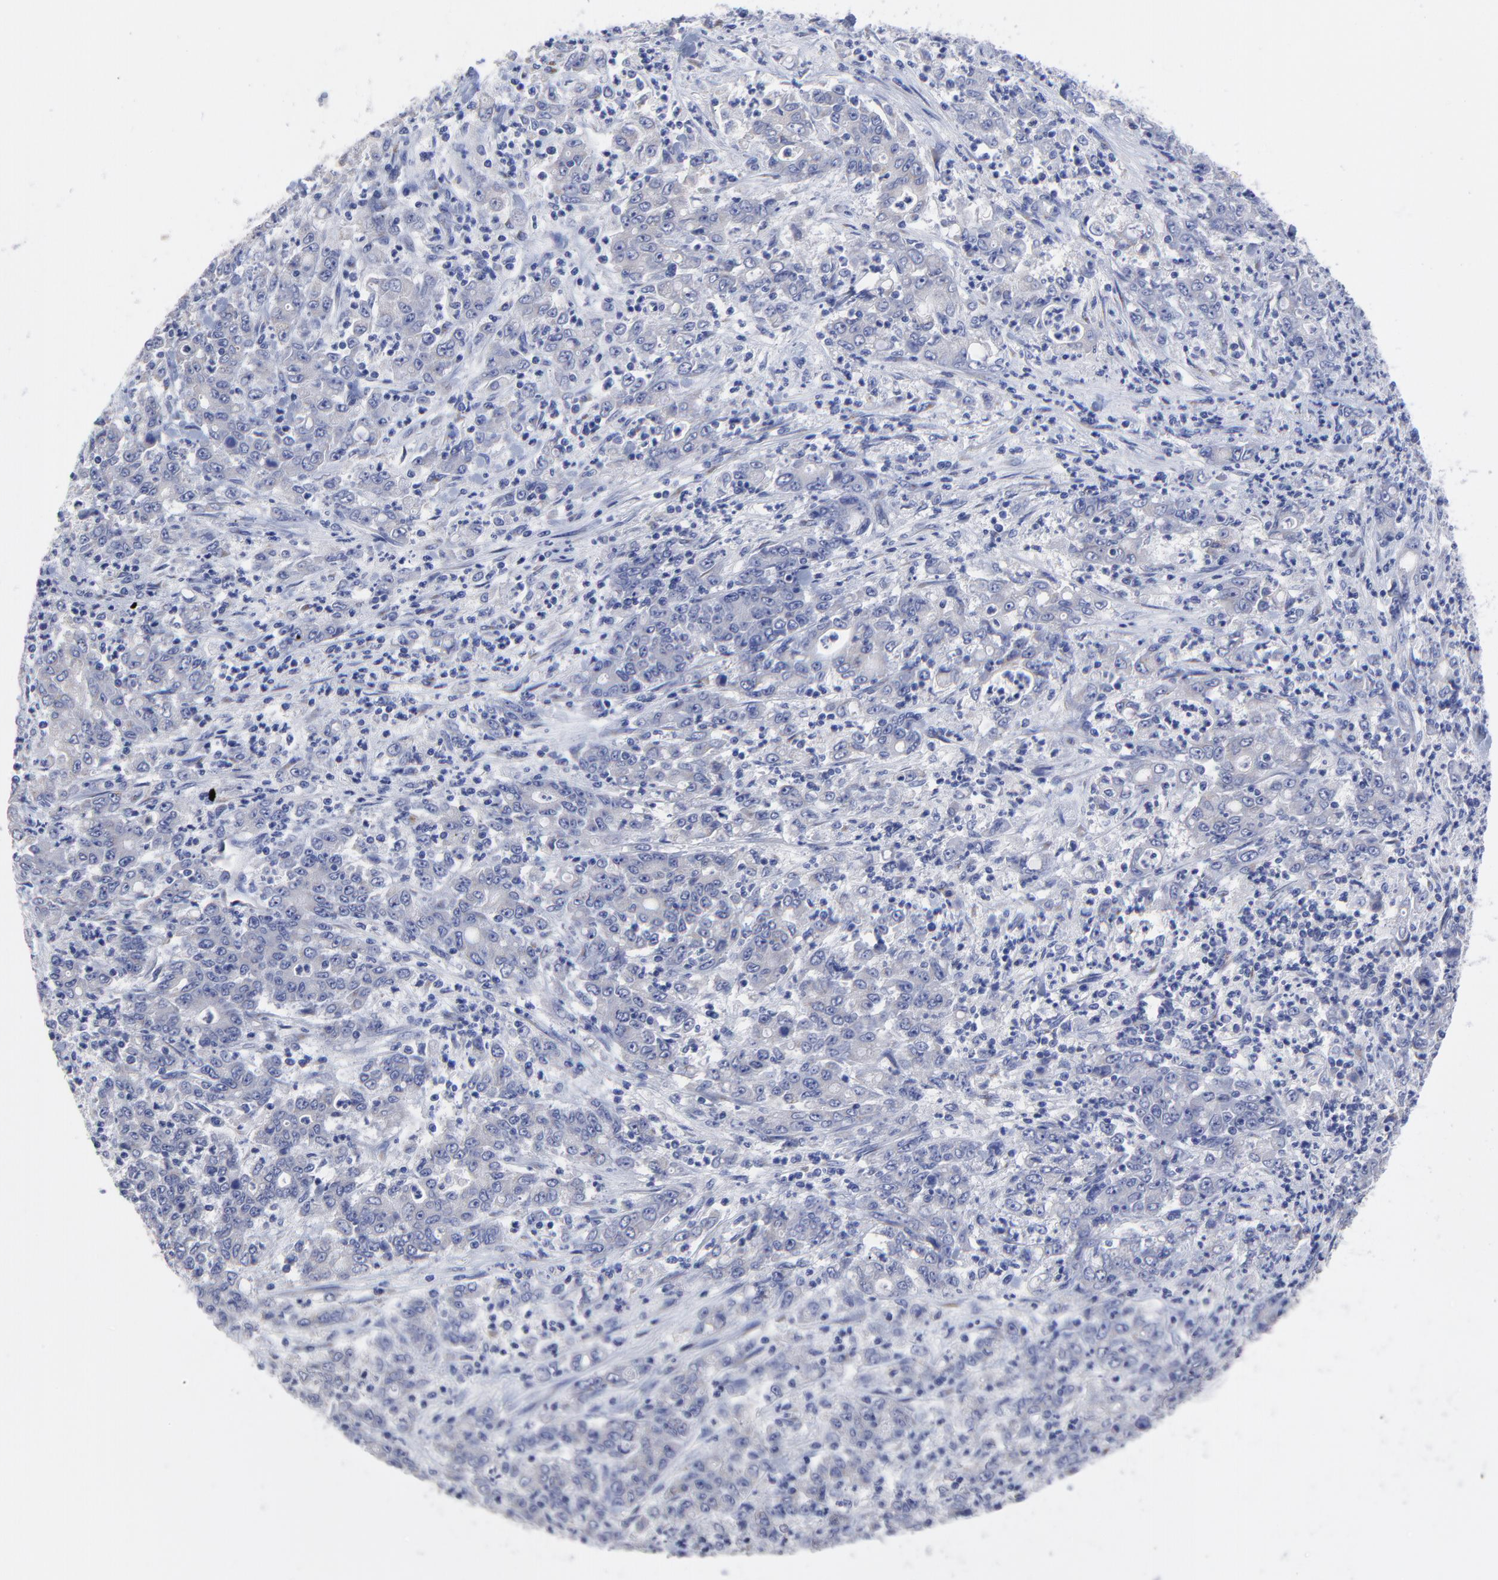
{"staining": {"intensity": "negative", "quantity": "none", "location": "none"}, "tissue": "stomach cancer", "cell_type": "Tumor cells", "image_type": "cancer", "snomed": [{"axis": "morphology", "description": "Adenocarcinoma, NOS"}, {"axis": "topography", "description": "Stomach, lower"}], "caption": "IHC image of neoplastic tissue: stomach cancer (adenocarcinoma) stained with DAB reveals no significant protein expression in tumor cells.", "gene": "LAX1", "patient": {"sex": "female", "age": 71}}